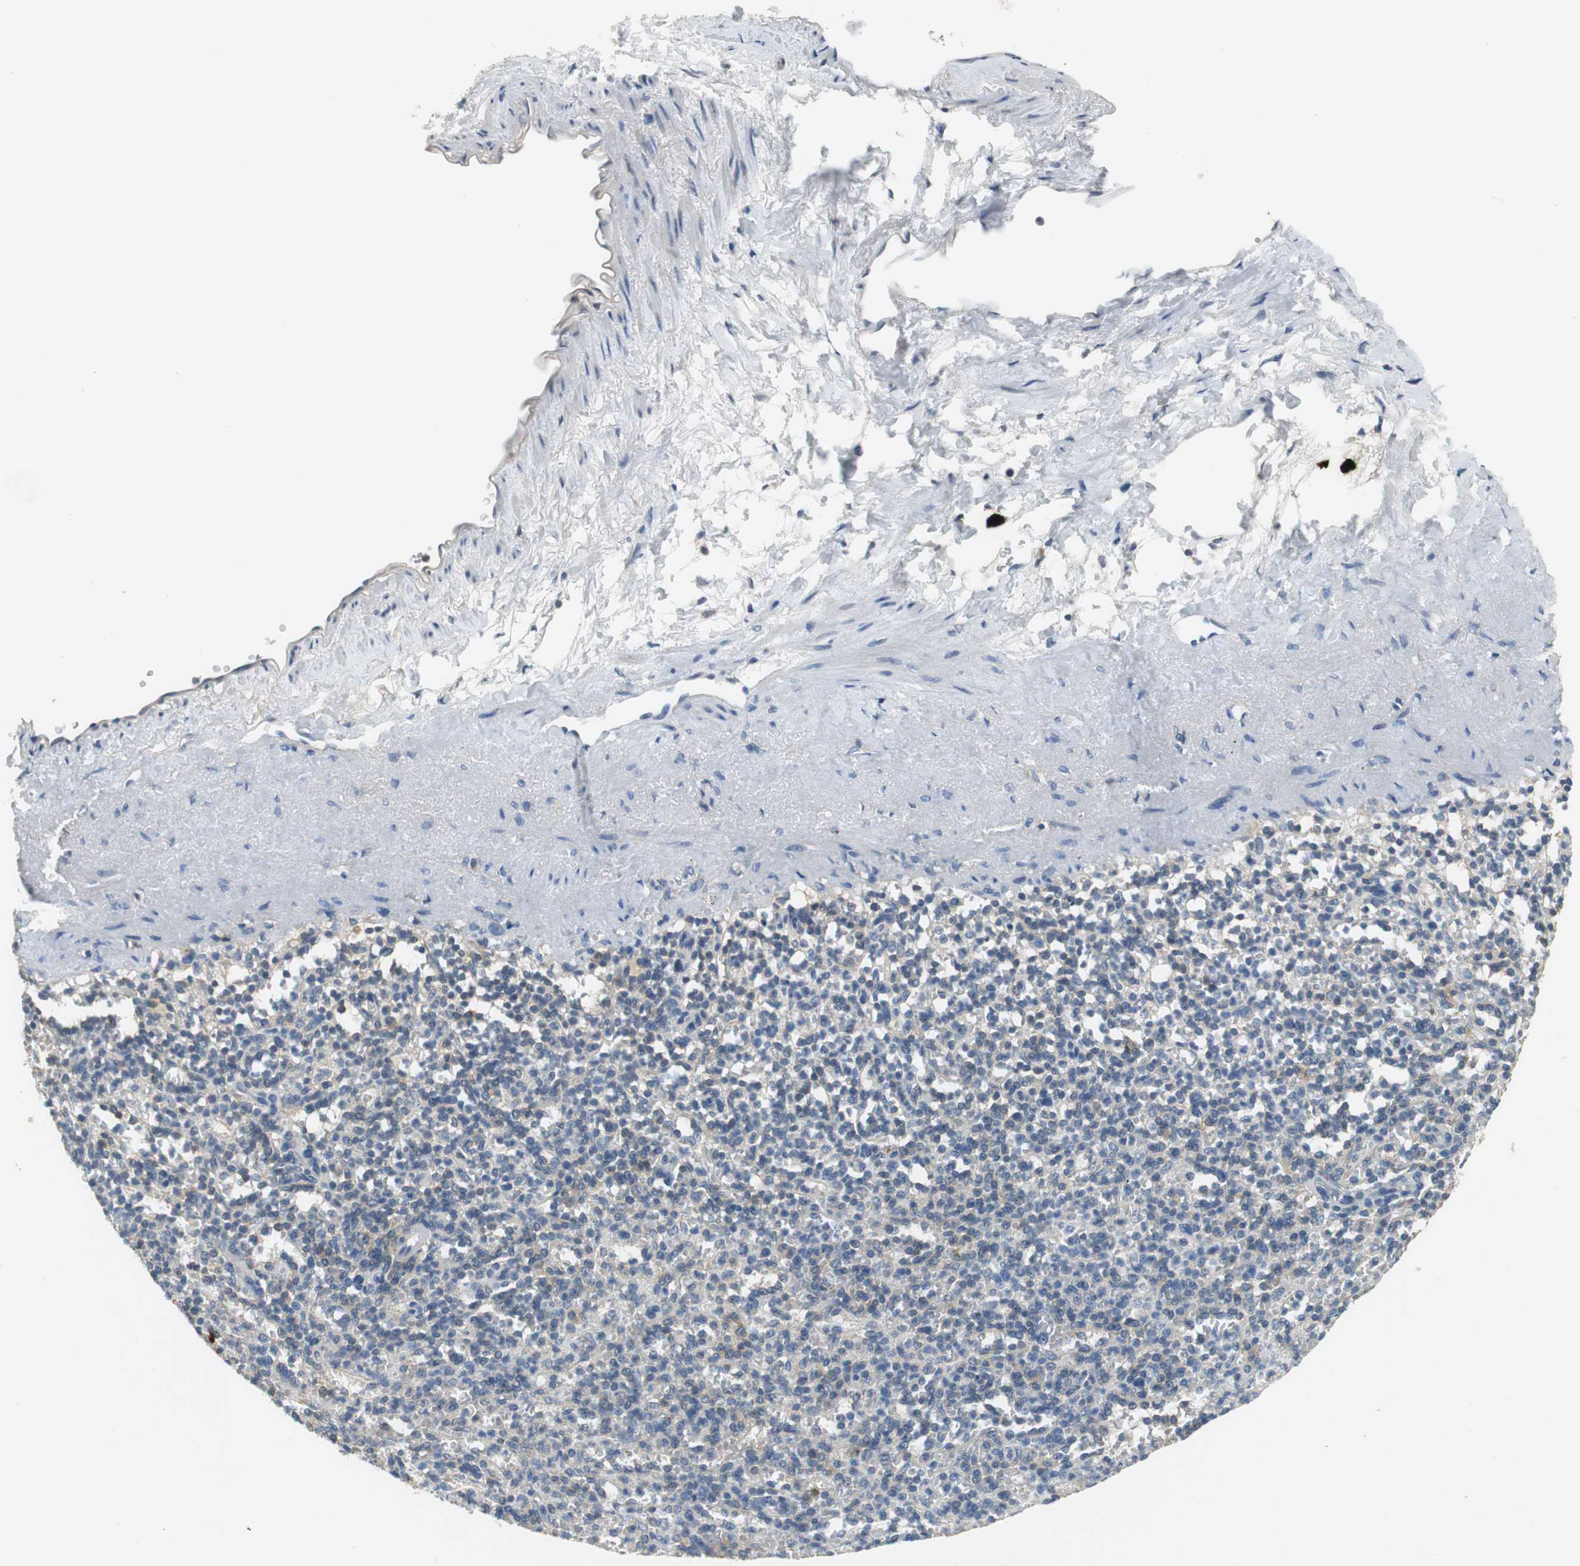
{"staining": {"intensity": "weak", "quantity": "25%-75%", "location": "cytoplasmic/membranous"}, "tissue": "spleen", "cell_type": "Cells in red pulp", "image_type": "normal", "snomed": [{"axis": "morphology", "description": "Normal tissue, NOS"}, {"axis": "topography", "description": "Spleen"}], "caption": "Immunohistochemistry (IHC) staining of unremarkable spleen, which reveals low levels of weak cytoplasmic/membranous expression in about 25%-75% of cells in red pulp indicating weak cytoplasmic/membranous protein staining. The staining was performed using DAB (brown) for protein detection and nuclei were counterstained in hematoxylin (blue).", "gene": "CPA3", "patient": {"sex": "female", "age": 74}}